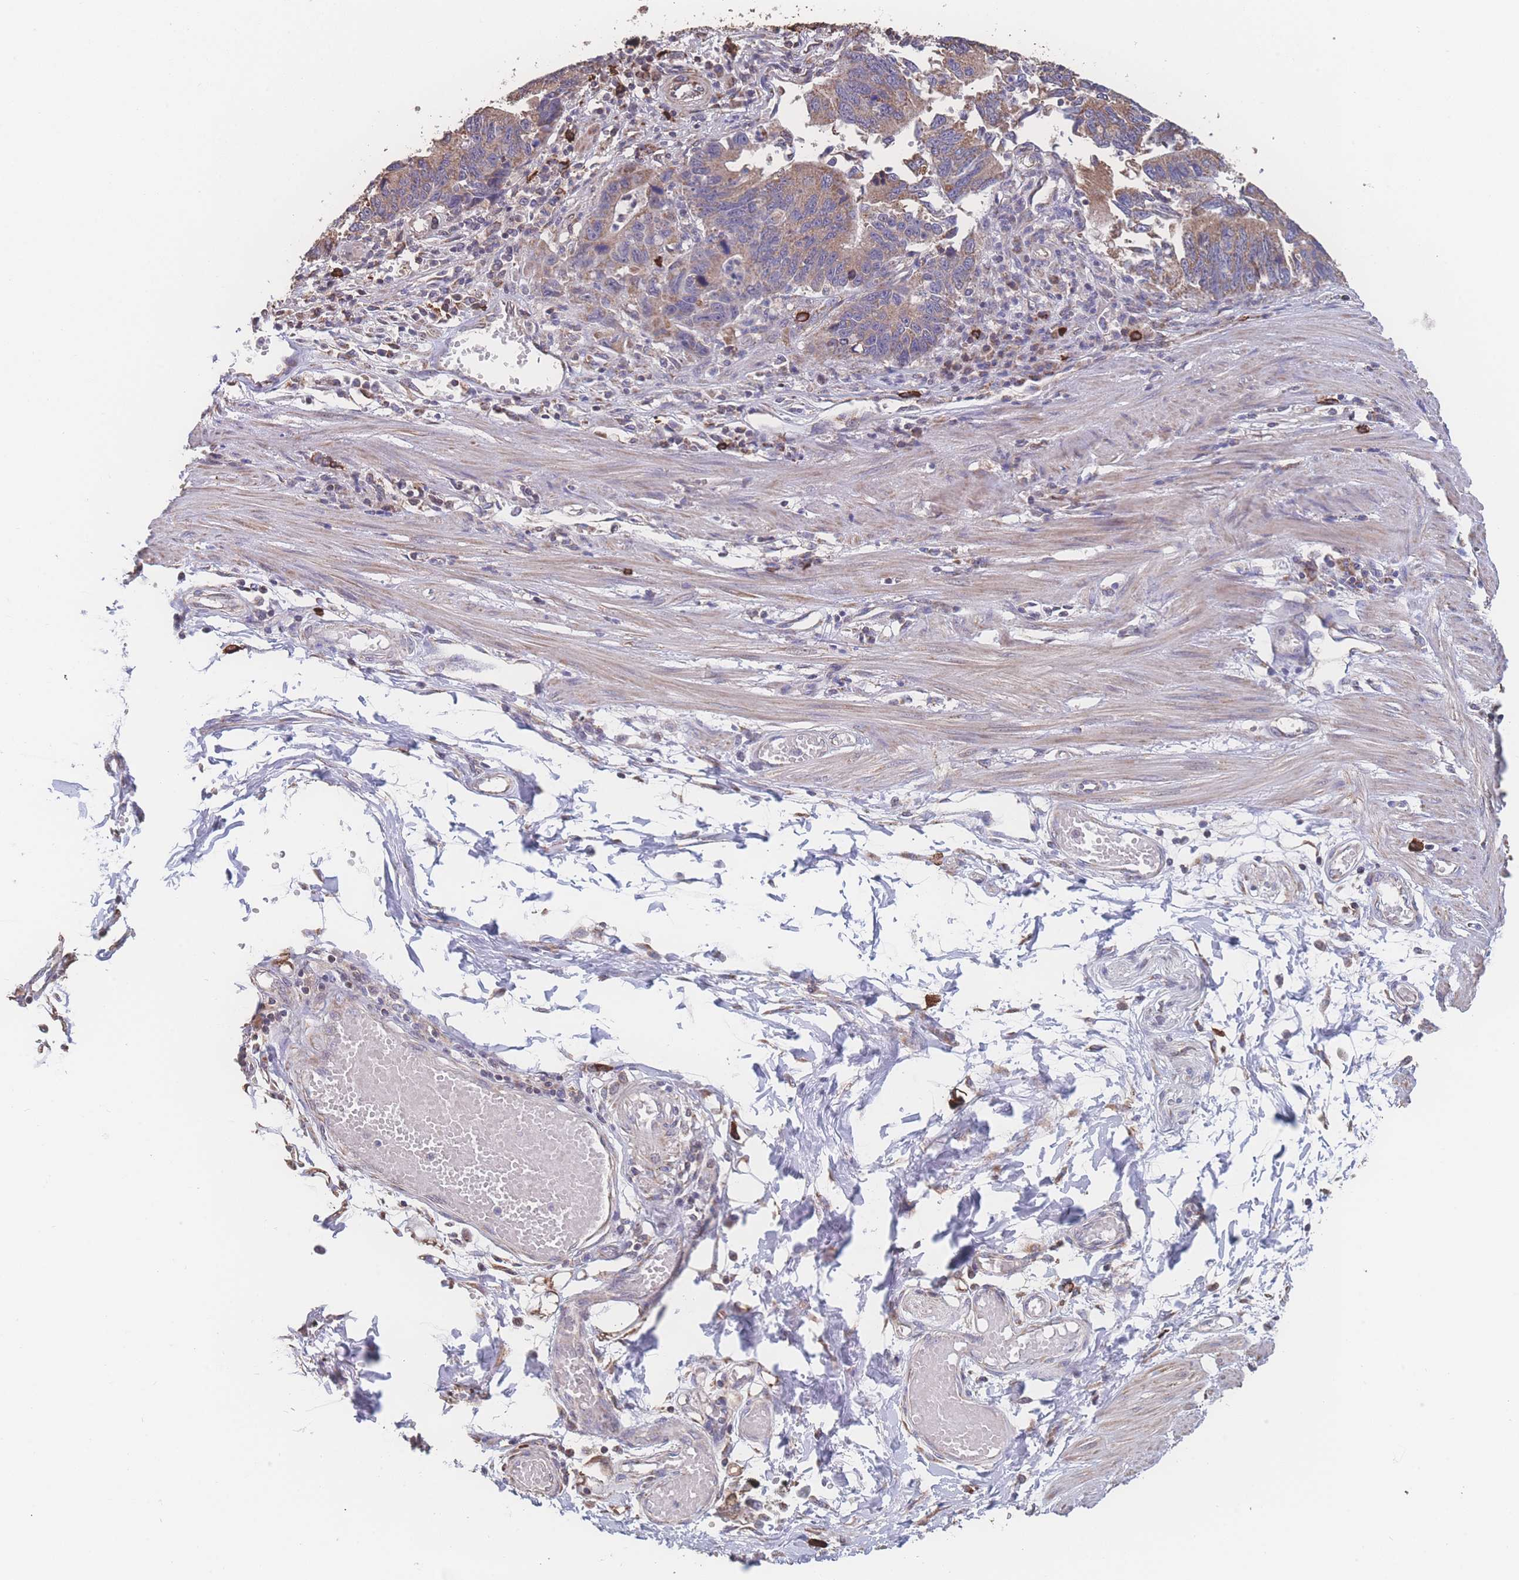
{"staining": {"intensity": "moderate", "quantity": ">75%", "location": "cytoplasmic/membranous"}, "tissue": "stomach cancer", "cell_type": "Tumor cells", "image_type": "cancer", "snomed": [{"axis": "morphology", "description": "Adenocarcinoma, NOS"}, {"axis": "topography", "description": "Stomach"}], "caption": "A high-resolution photomicrograph shows immunohistochemistry (IHC) staining of adenocarcinoma (stomach), which exhibits moderate cytoplasmic/membranous expression in approximately >75% of tumor cells.", "gene": "SGSM3", "patient": {"sex": "male", "age": 59}}